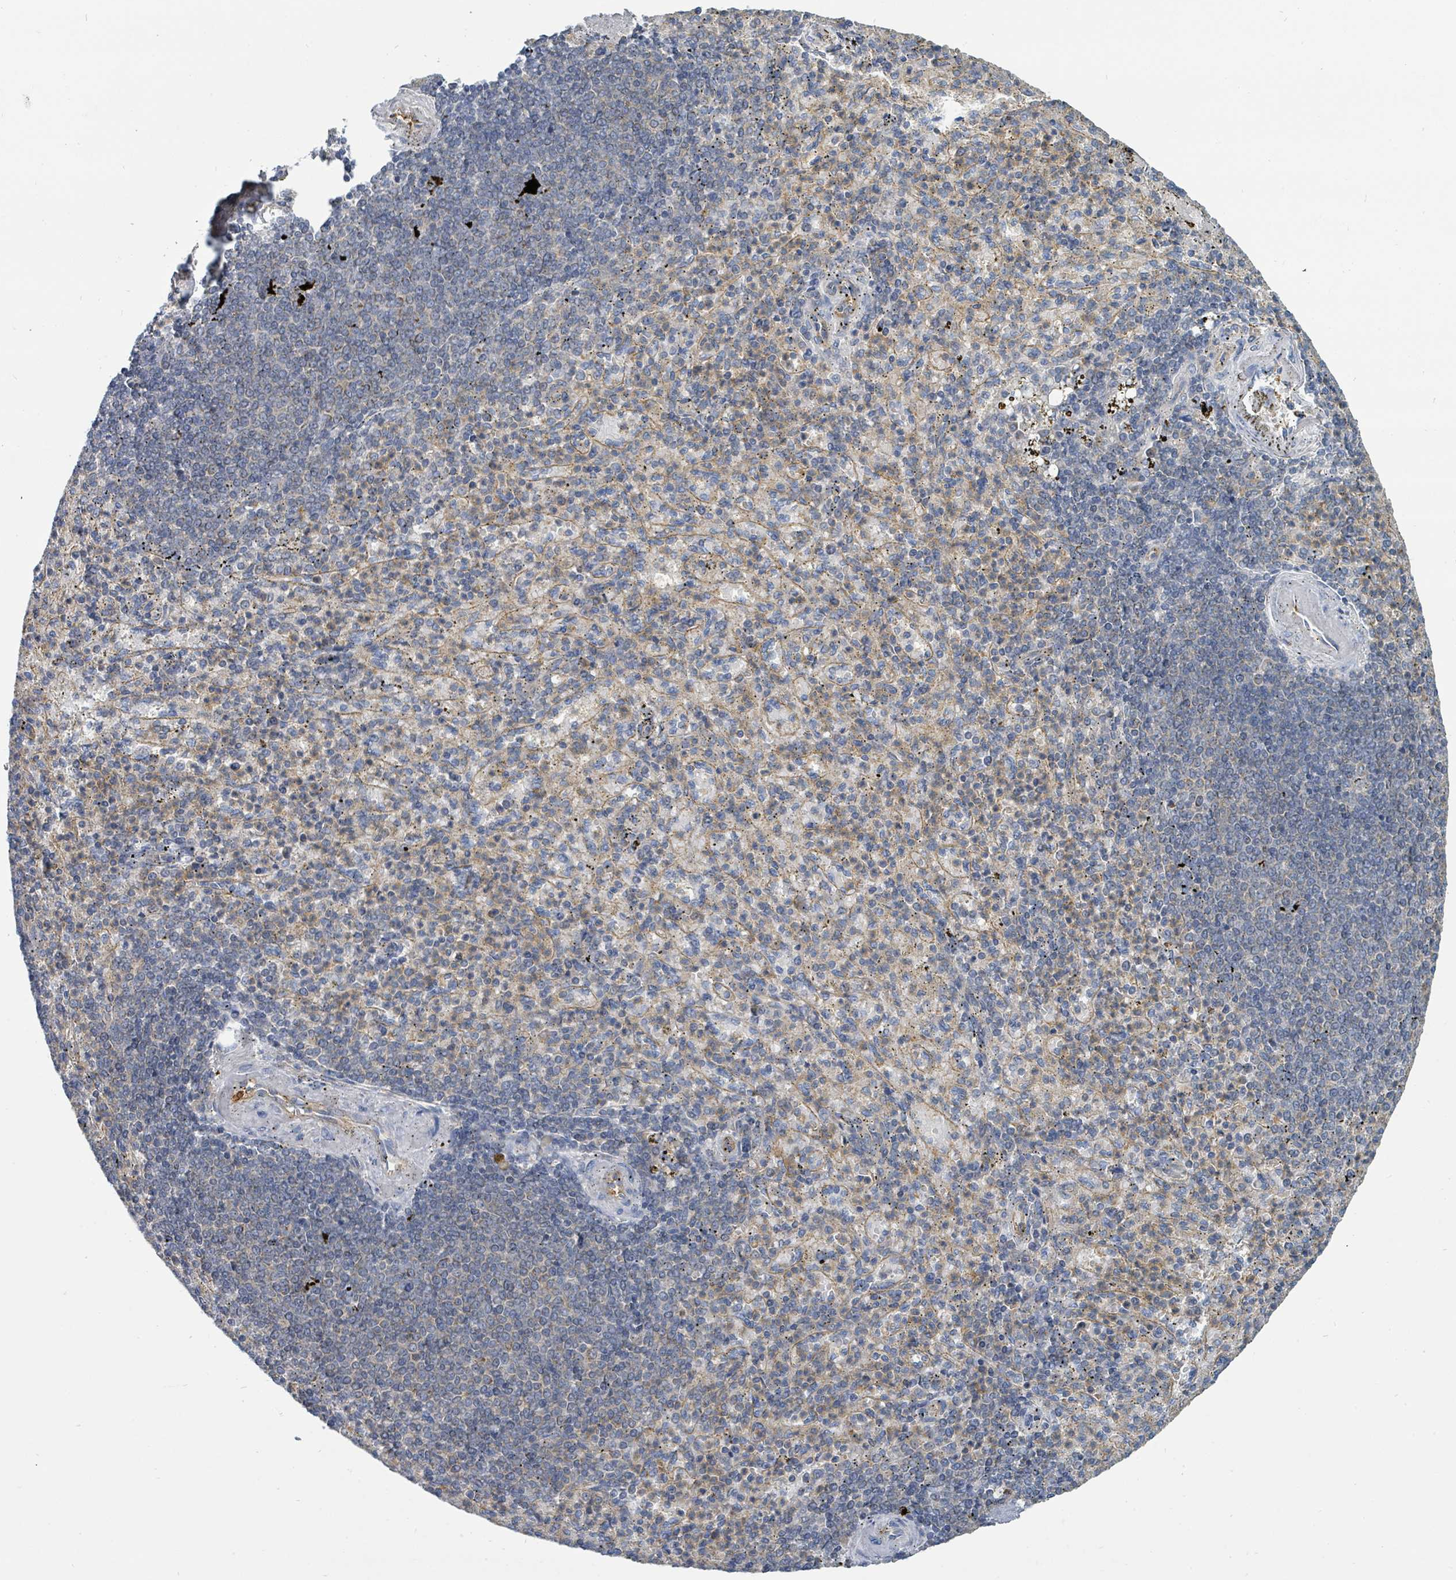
{"staining": {"intensity": "negative", "quantity": "none", "location": "none"}, "tissue": "spleen", "cell_type": "Cells in red pulp", "image_type": "normal", "snomed": [{"axis": "morphology", "description": "Normal tissue, NOS"}, {"axis": "topography", "description": "Spleen"}], "caption": "IHC image of benign spleen stained for a protein (brown), which displays no positivity in cells in red pulp. (Stains: DAB (3,3'-diaminobenzidine) immunohistochemistry (IHC) with hematoxylin counter stain, Microscopy: brightfield microscopy at high magnification).", "gene": "BOLA2B", "patient": {"sex": "female", "age": 74}}